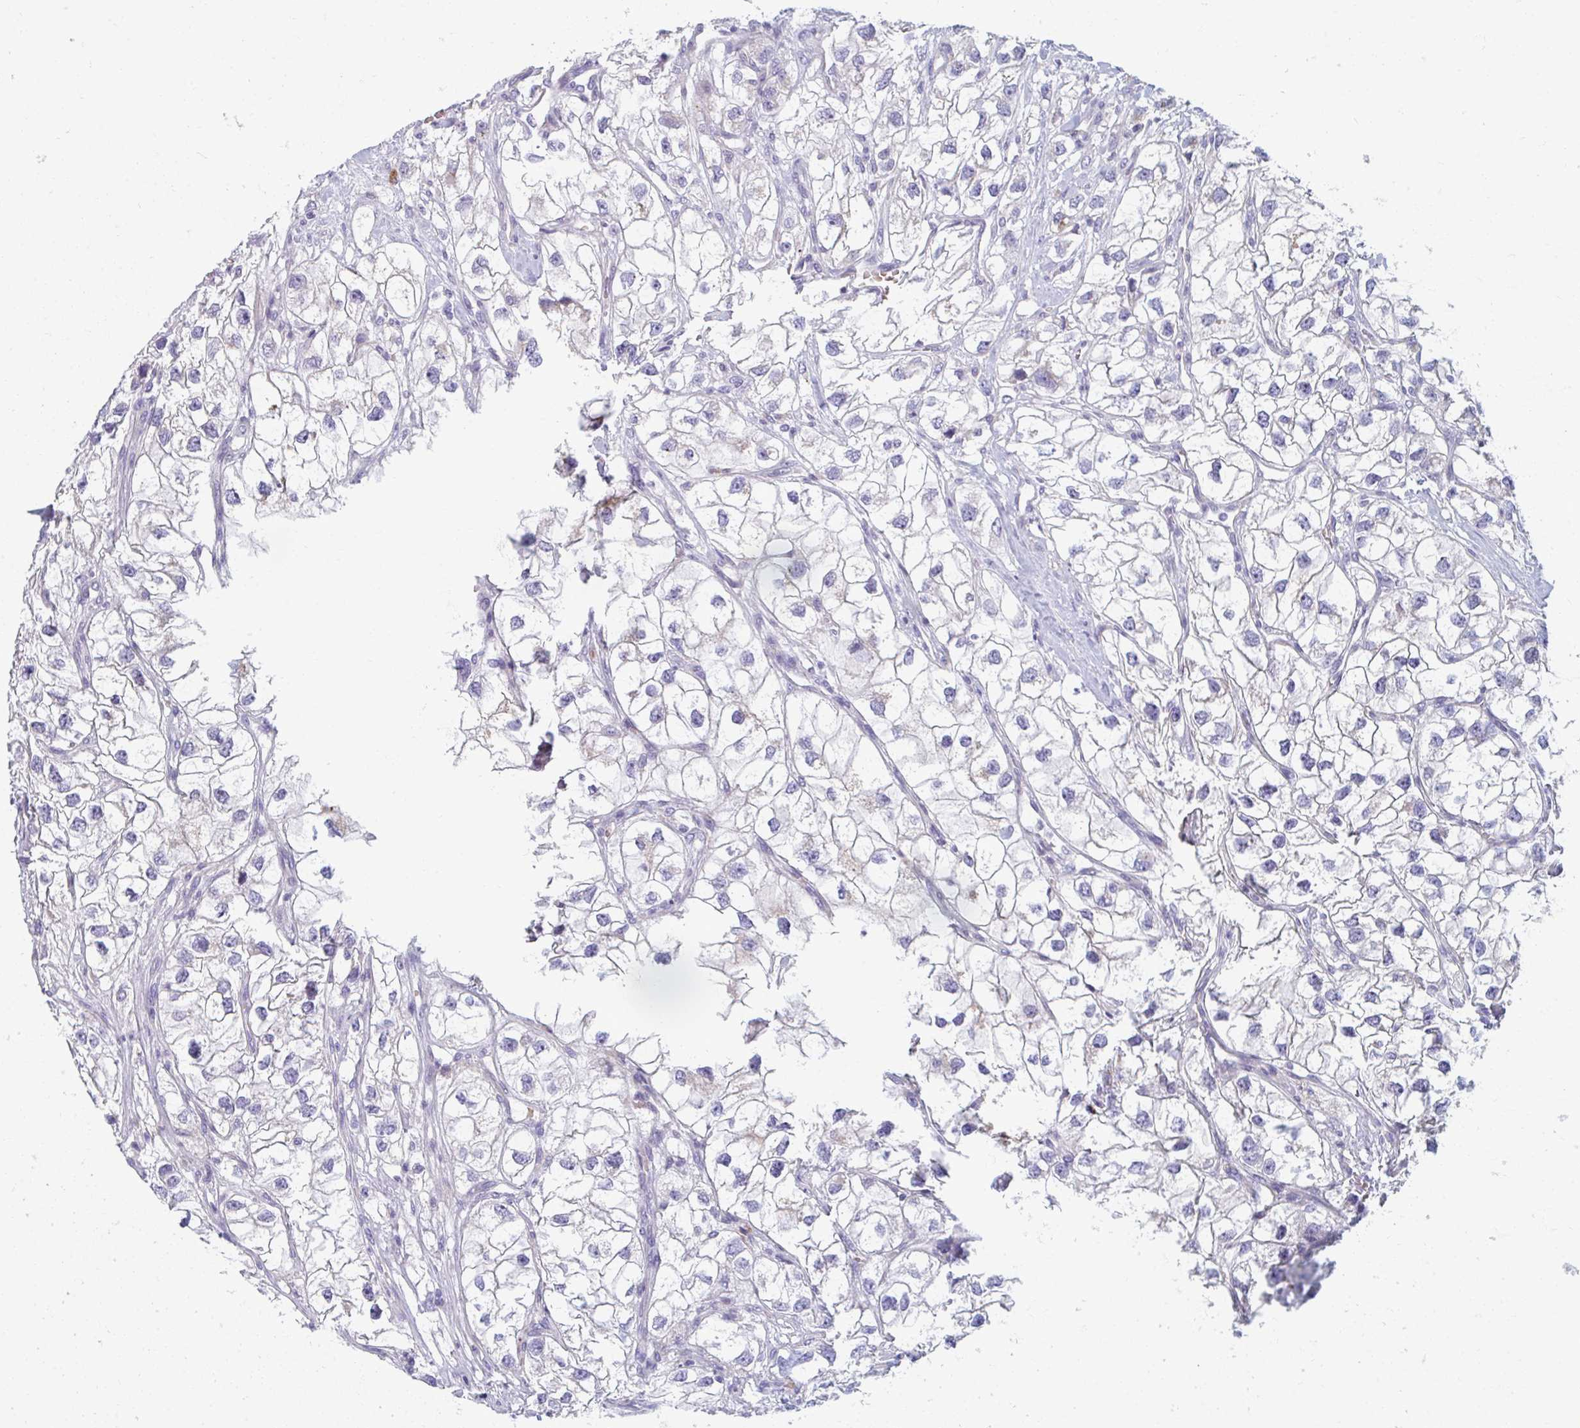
{"staining": {"intensity": "negative", "quantity": "none", "location": "none"}, "tissue": "renal cancer", "cell_type": "Tumor cells", "image_type": "cancer", "snomed": [{"axis": "morphology", "description": "Adenocarcinoma, NOS"}, {"axis": "topography", "description": "Kidney"}], "caption": "Protein analysis of adenocarcinoma (renal) shows no significant expression in tumor cells.", "gene": "EIF1AD", "patient": {"sex": "male", "age": 59}}